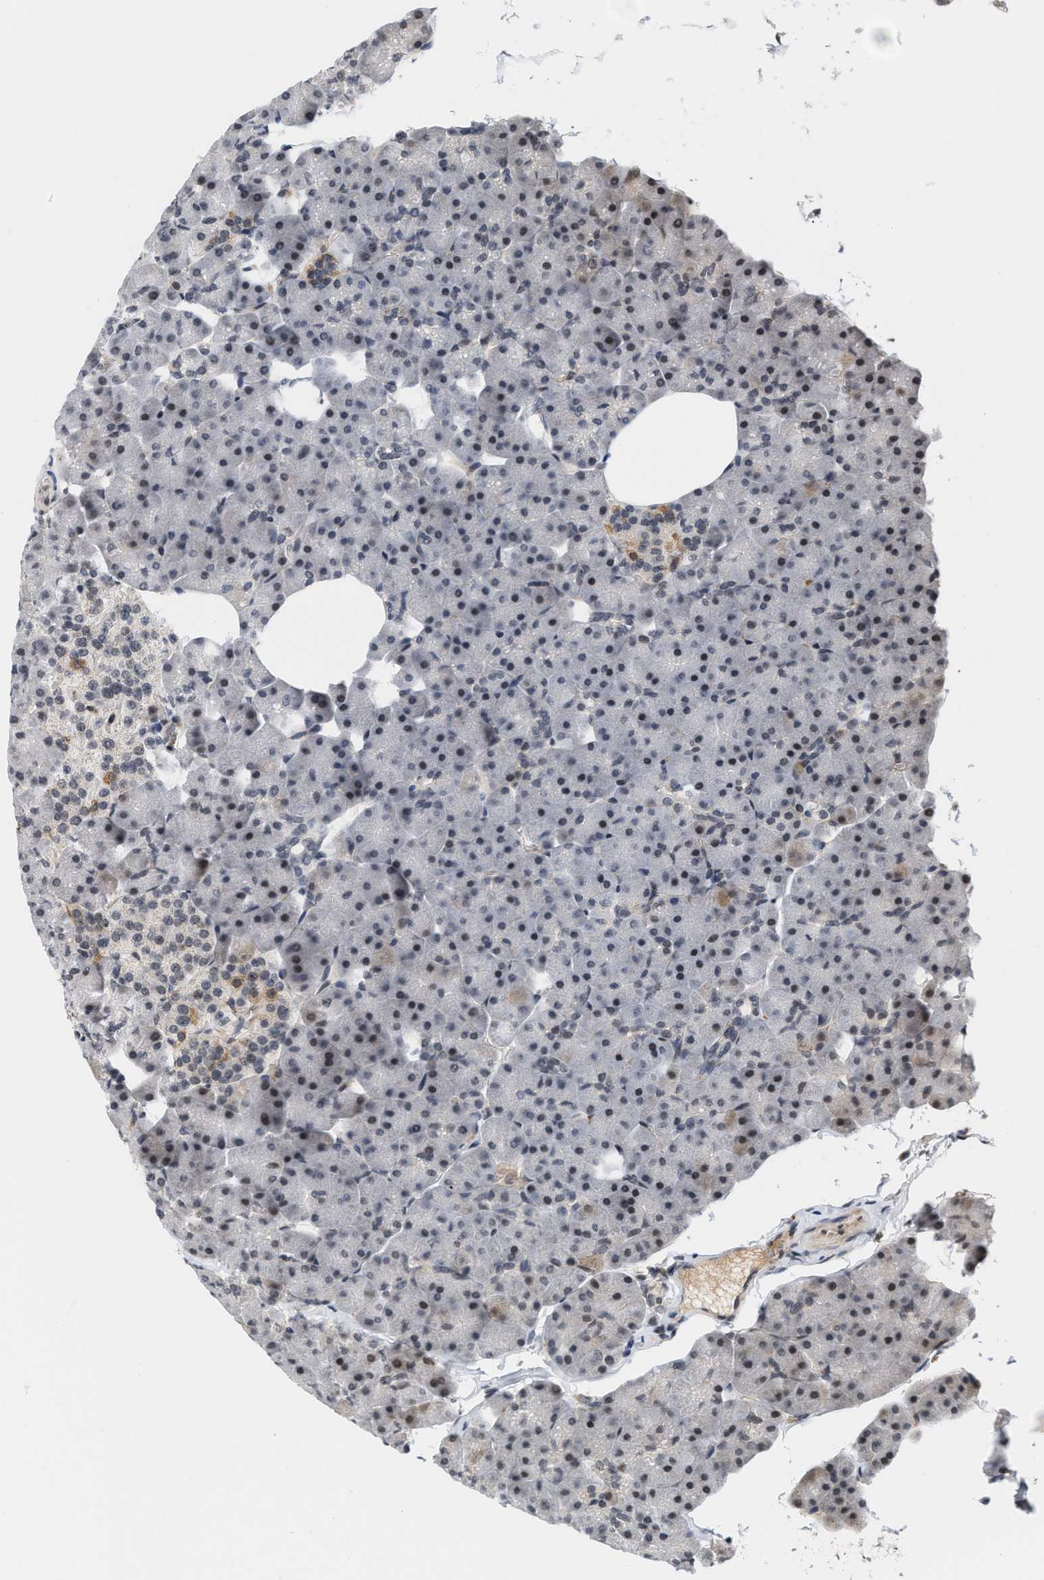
{"staining": {"intensity": "moderate", "quantity": "<25%", "location": "nuclear"}, "tissue": "pancreas", "cell_type": "Exocrine glandular cells", "image_type": "normal", "snomed": [{"axis": "morphology", "description": "Normal tissue, NOS"}, {"axis": "topography", "description": "Pancreas"}], "caption": "Immunohistochemistry (IHC) staining of unremarkable pancreas, which demonstrates low levels of moderate nuclear staining in about <25% of exocrine glandular cells indicating moderate nuclear protein expression. The staining was performed using DAB (3,3'-diaminobenzidine) (brown) for protein detection and nuclei were counterstained in hematoxylin (blue).", "gene": "ANKRD6", "patient": {"sex": "male", "age": 35}}